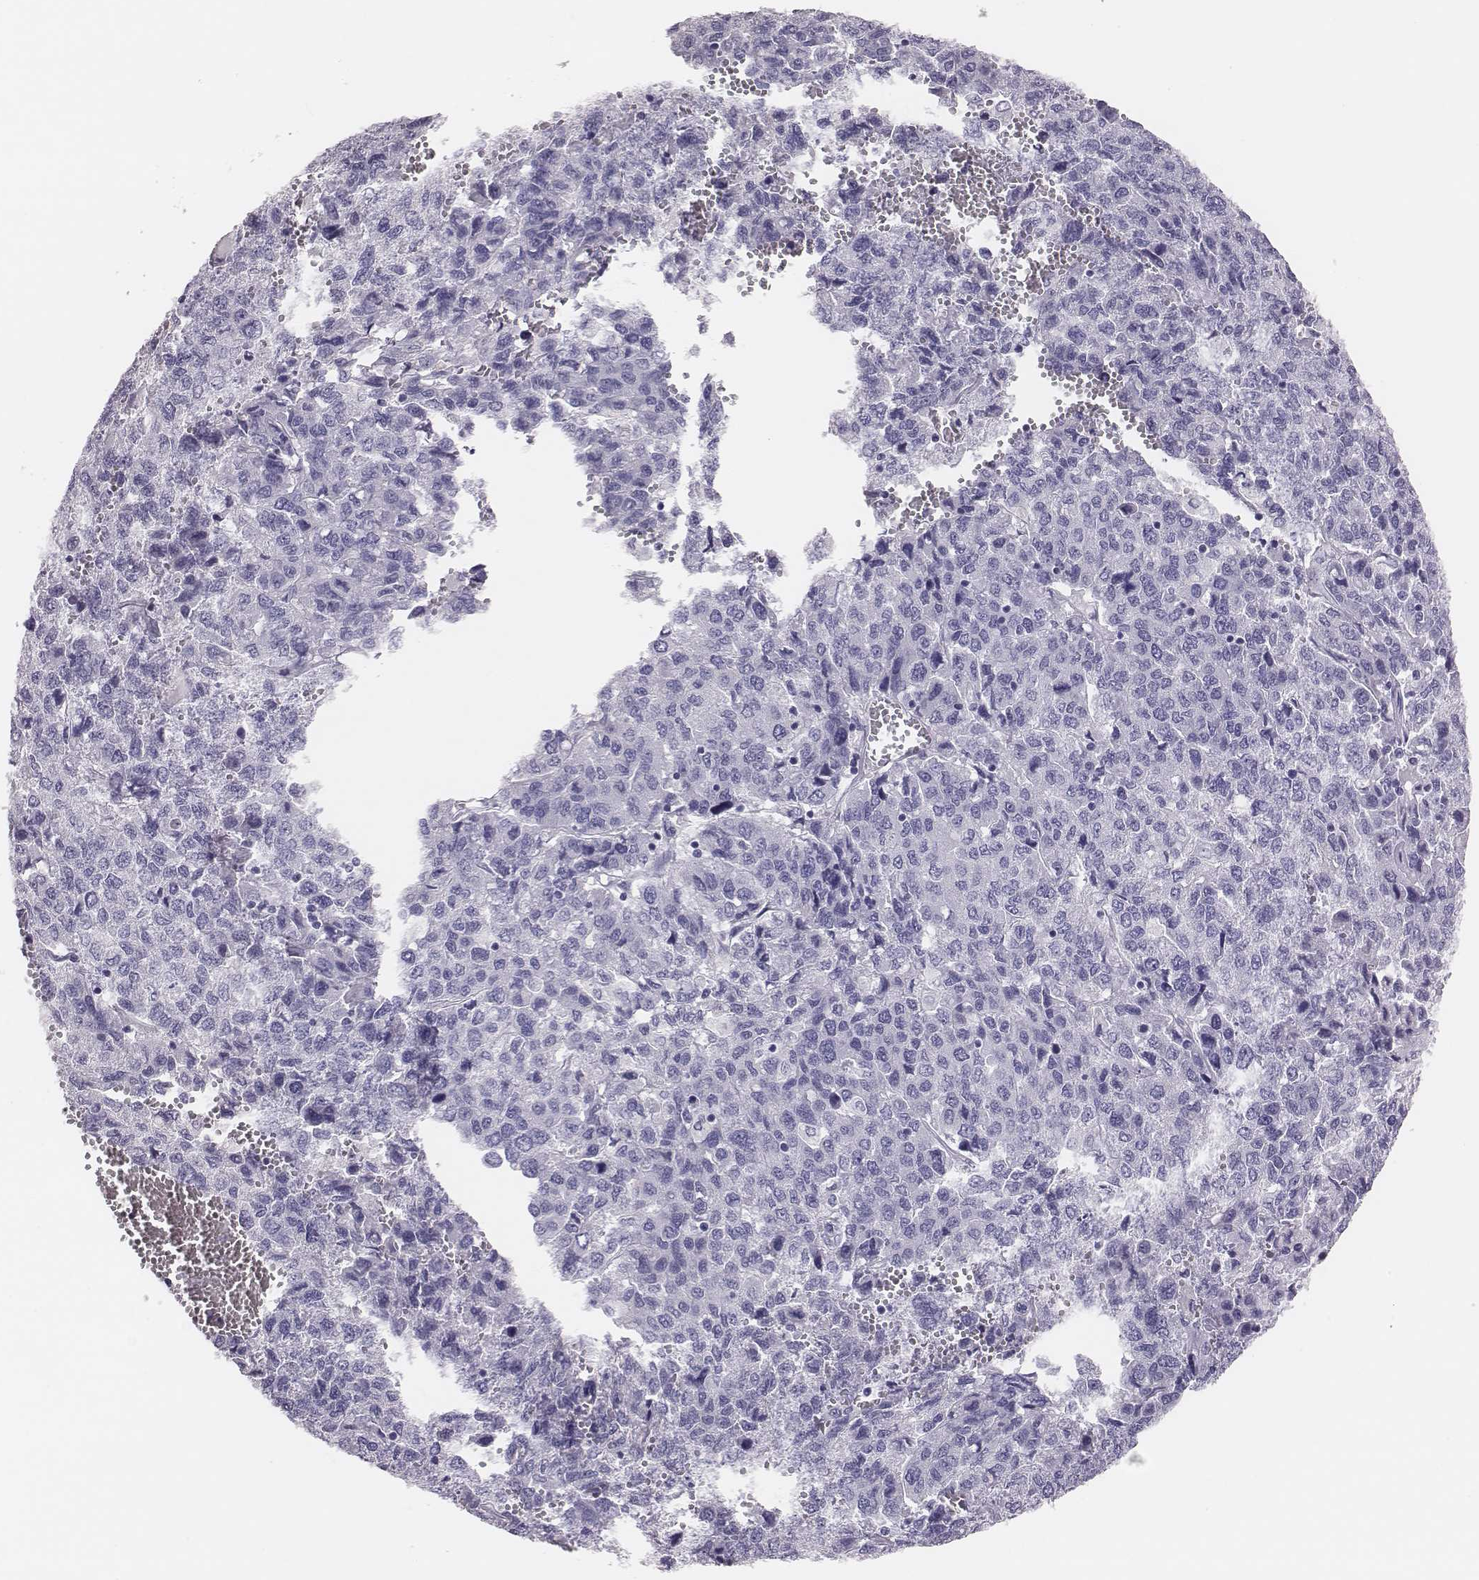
{"staining": {"intensity": "negative", "quantity": "none", "location": "none"}, "tissue": "liver cancer", "cell_type": "Tumor cells", "image_type": "cancer", "snomed": [{"axis": "morphology", "description": "Carcinoma, Hepatocellular, NOS"}, {"axis": "topography", "description": "Liver"}], "caption": "Immunohistochemistry micrograph of neoplastic tissue: human liver cancer stained with DAB (3,3'-diaminobenzidine) exhibits no significant protein staining in tumor cells.", "gene": "H1-6", "patient": {"sex": "male", "age": 69}}